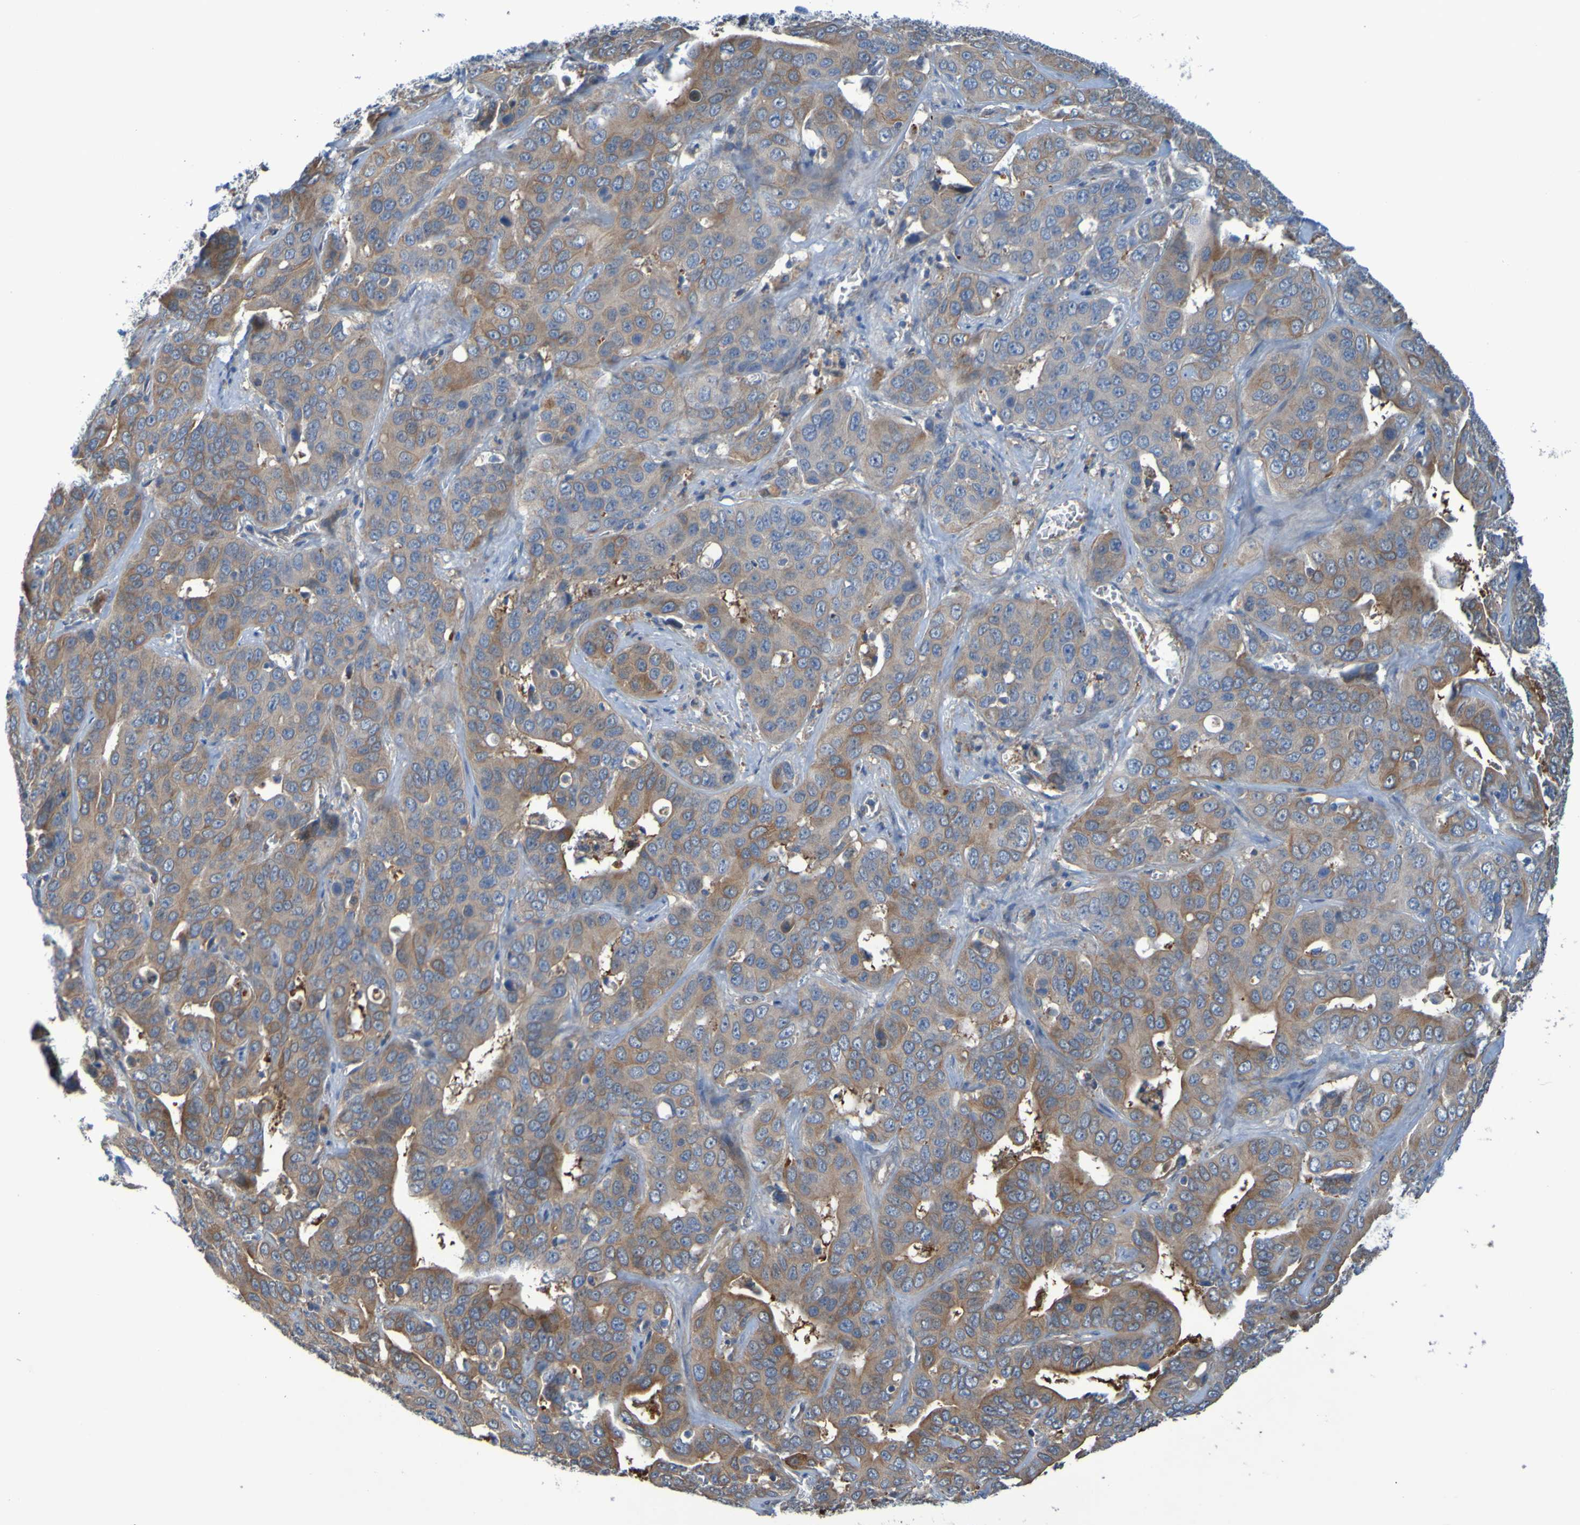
{"staining": {"intensity": "moderate", "quantity": ">75%", "location": "cytoplasmic/membranous"}, "tissue": "liver cancer", "cell_type": "Tumor cells", "image_type": "cancer", "snomed": [{"axis": "morphology", "description": "Cholangiocarcinoma"}, {"axis": "topography", "description": "Liver"}], "caption": "Cholangiocarcinoma (liver) stained for a protein exhibits moderate cytoplasmic/membranous positivity in tumor cells.", "gene": "NPRL3", "patient": {"sex": "female", "age": 52}}